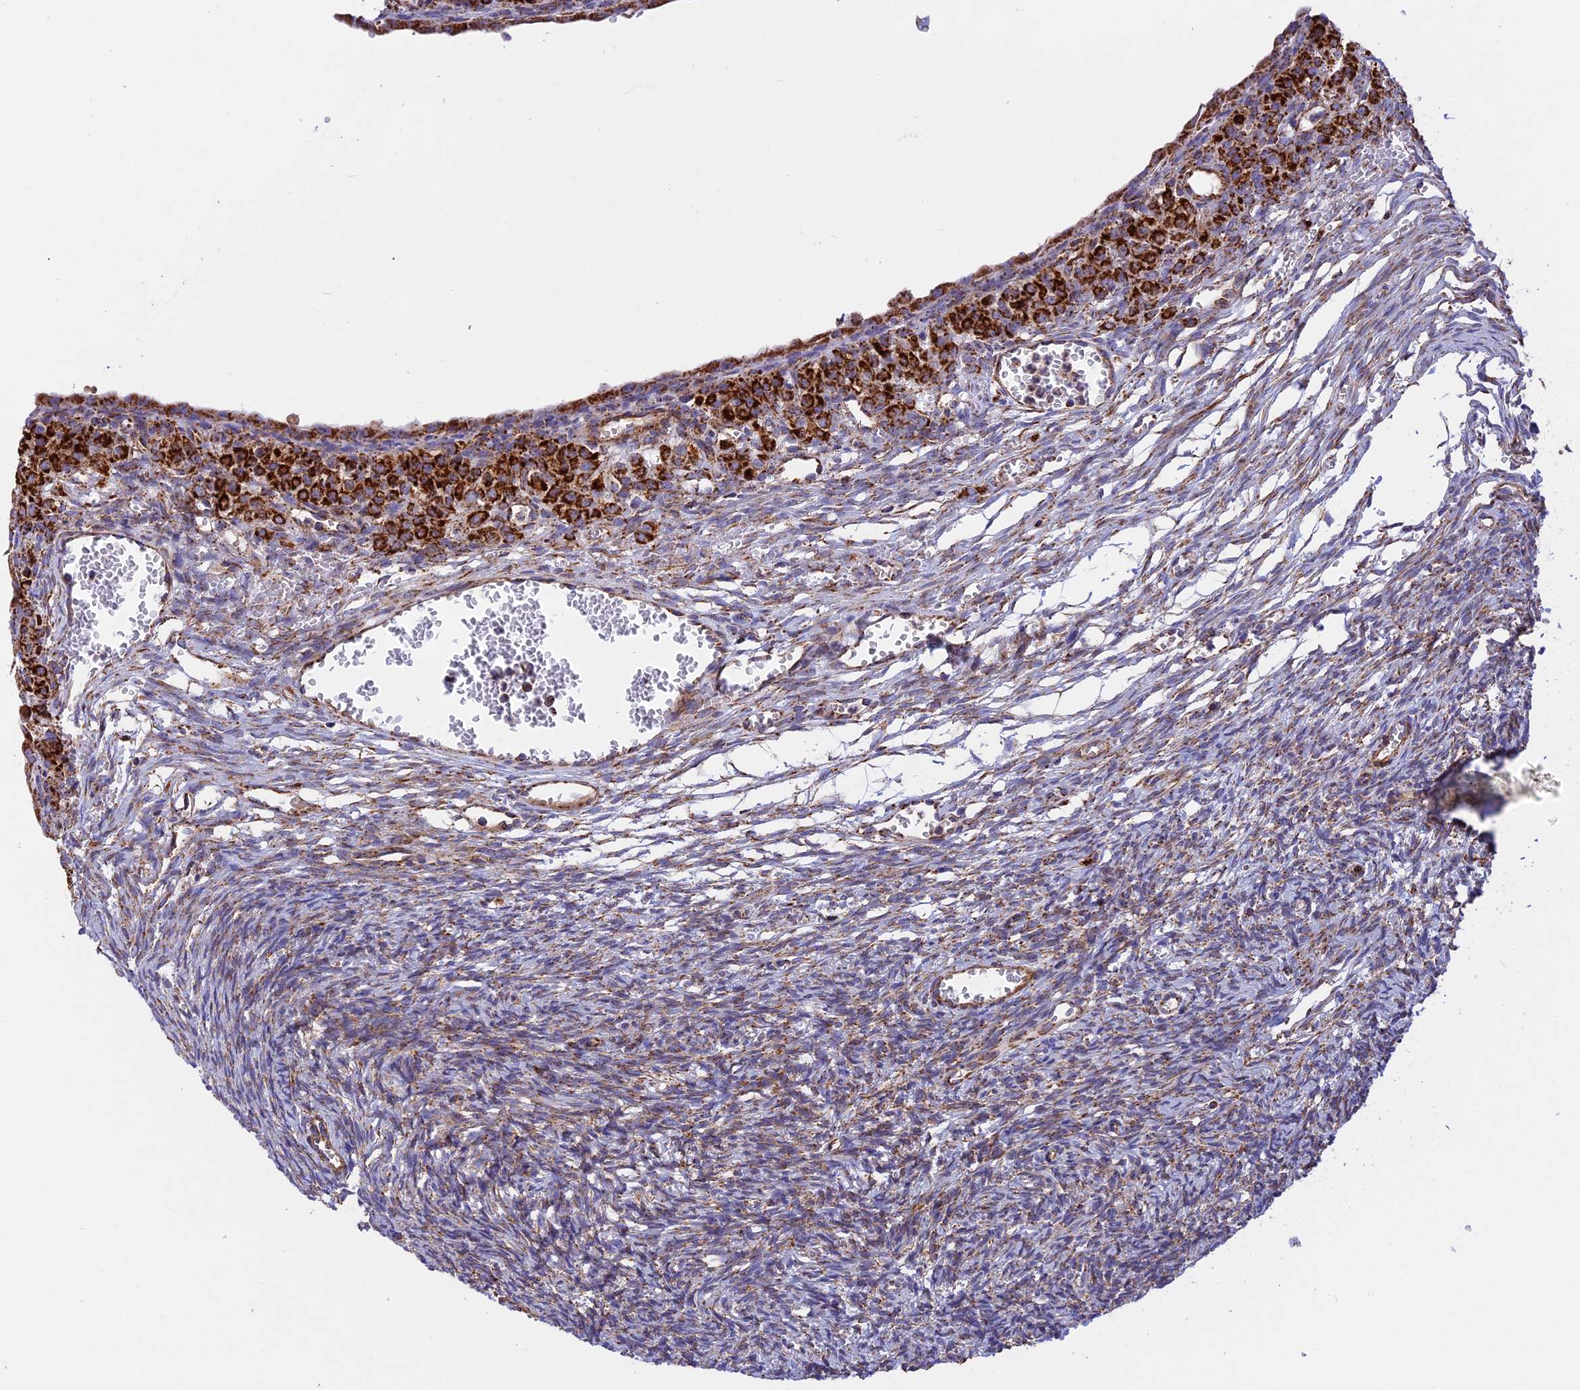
{"staining": {"intensity": "moderate", "quantity": "25%-75%", "location": "cytoplasmic/membranous"}, "tissue": "ovary", "cell_type": "Ovarian stroma cells", "image_type": "normal", "snomed": [{"axis": "morphology", "description": "Normal tissue, NOS"}, {"axis": "topography", "description": "Ovary"}], "caption": "IHC image of benign ovary: human ovary stained using IHC exhibits medium levels of moderate protein expression localized specifically in the cytoplasmic/membranous of ovarian stroma cells, appearing as a cytoplasmic/membranous brown color.", "gene": "UQCRB", "patient": {"sex": "female", "age": 39}}